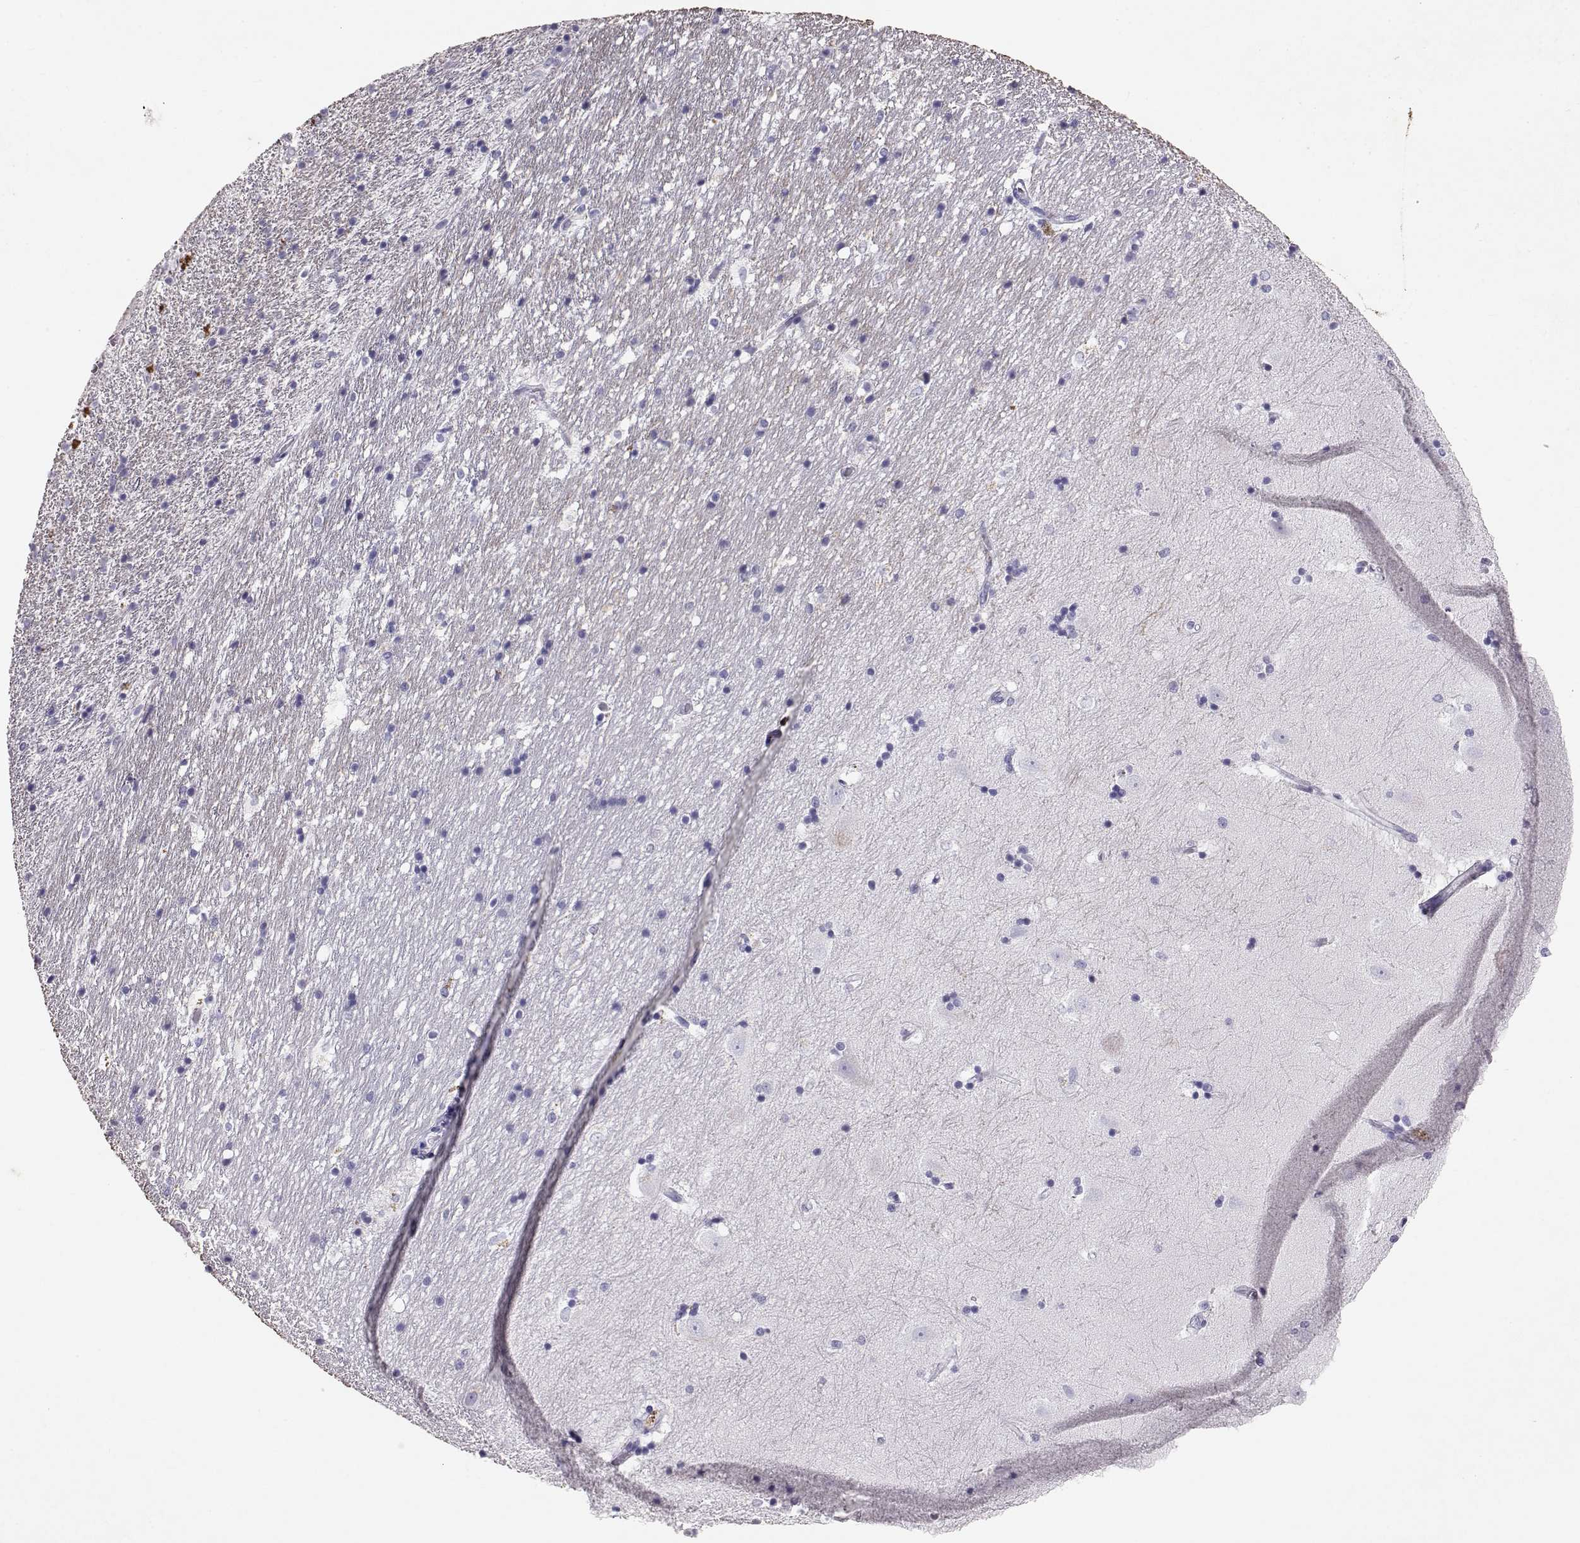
{"staining": {"intensity": "negative", "quantity": "none", "location": "none"}, "tissue": "hippocampus", "cell_type": "Glial cells", "image_type": "normal", "snomed": [{"axis": "morphology", "description": "Normal tissue, NOS"}, {"axis": "topography", "description": "Hippocampus"}], "caption": "High magnification brightfield microscopy of benign hippocampus stained with DAB (3,3'-diaminobenzidine) (brown) and counterstained with hematoxylin (blue): glial cells show no significant expression.", "gene": "RD3", "patient": {"sex": "male", "age": 49}}